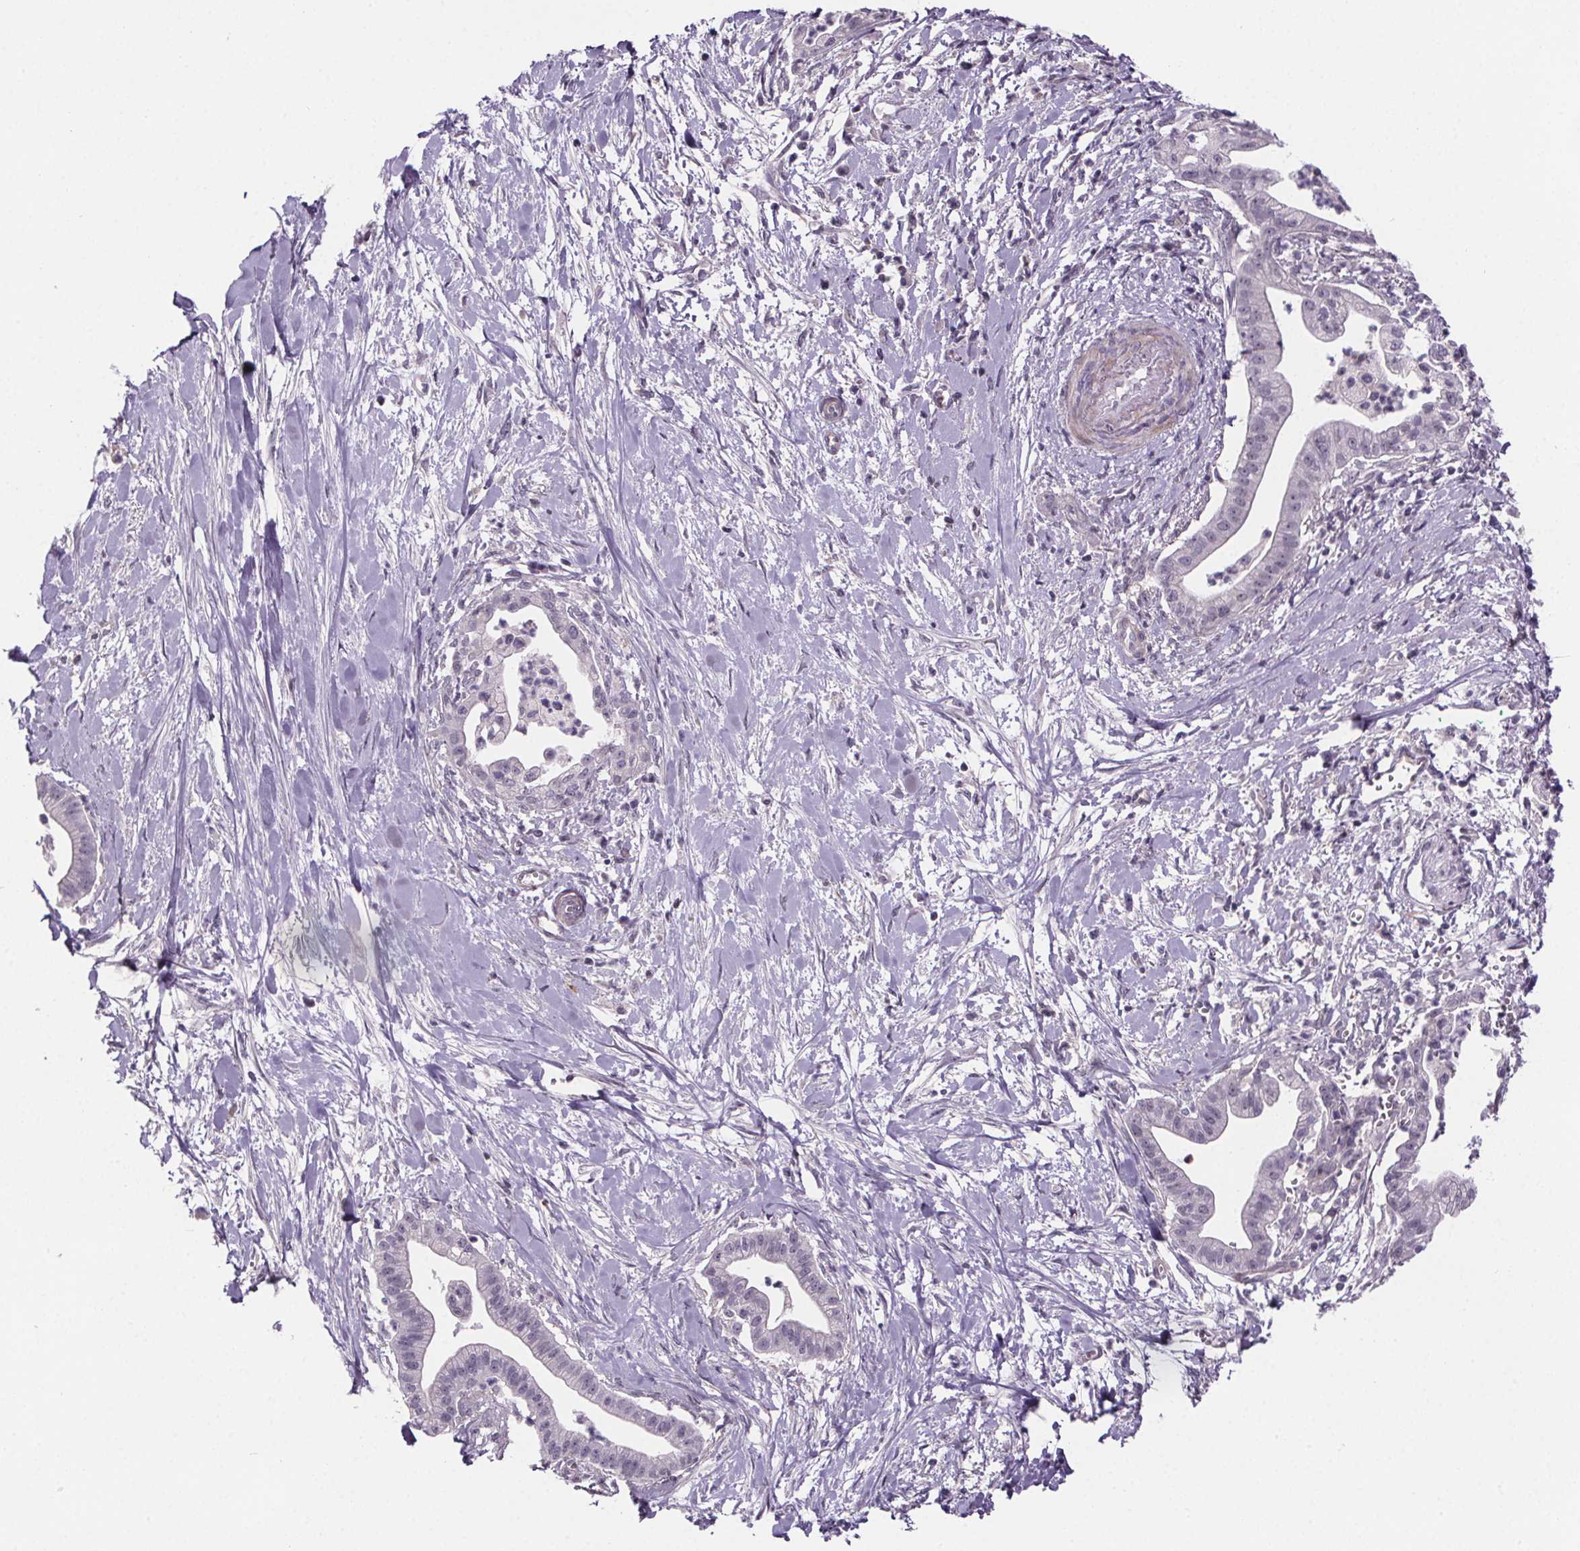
{"staining": {"intensity": "negative", "quantity": "none", "location": "none"}, "tissue": "pancreatic cancer", "cell_type": "Tumor cells", "image_type": "cancer", "snomed": [{"axis": "morphology", "description": "Normal tissue, NOS"}, {"axis": "morphology", "description": "Adenocarcinoma, NOS"}, {"axis": "topography", "description": "Lymph node"}, {"axis": "topography", "description": "Pancreas"}], "caption": "Immunohistochemistry histopathology image of neoplastic tissue: human pancreatic adenocarcinoma stained with DAB (3,3'-diaminobenzidine) exhibits no significant protein positivity in tumor cells.", "gene": "TTC12", "patient": {"sex": "female", "age": 58}}